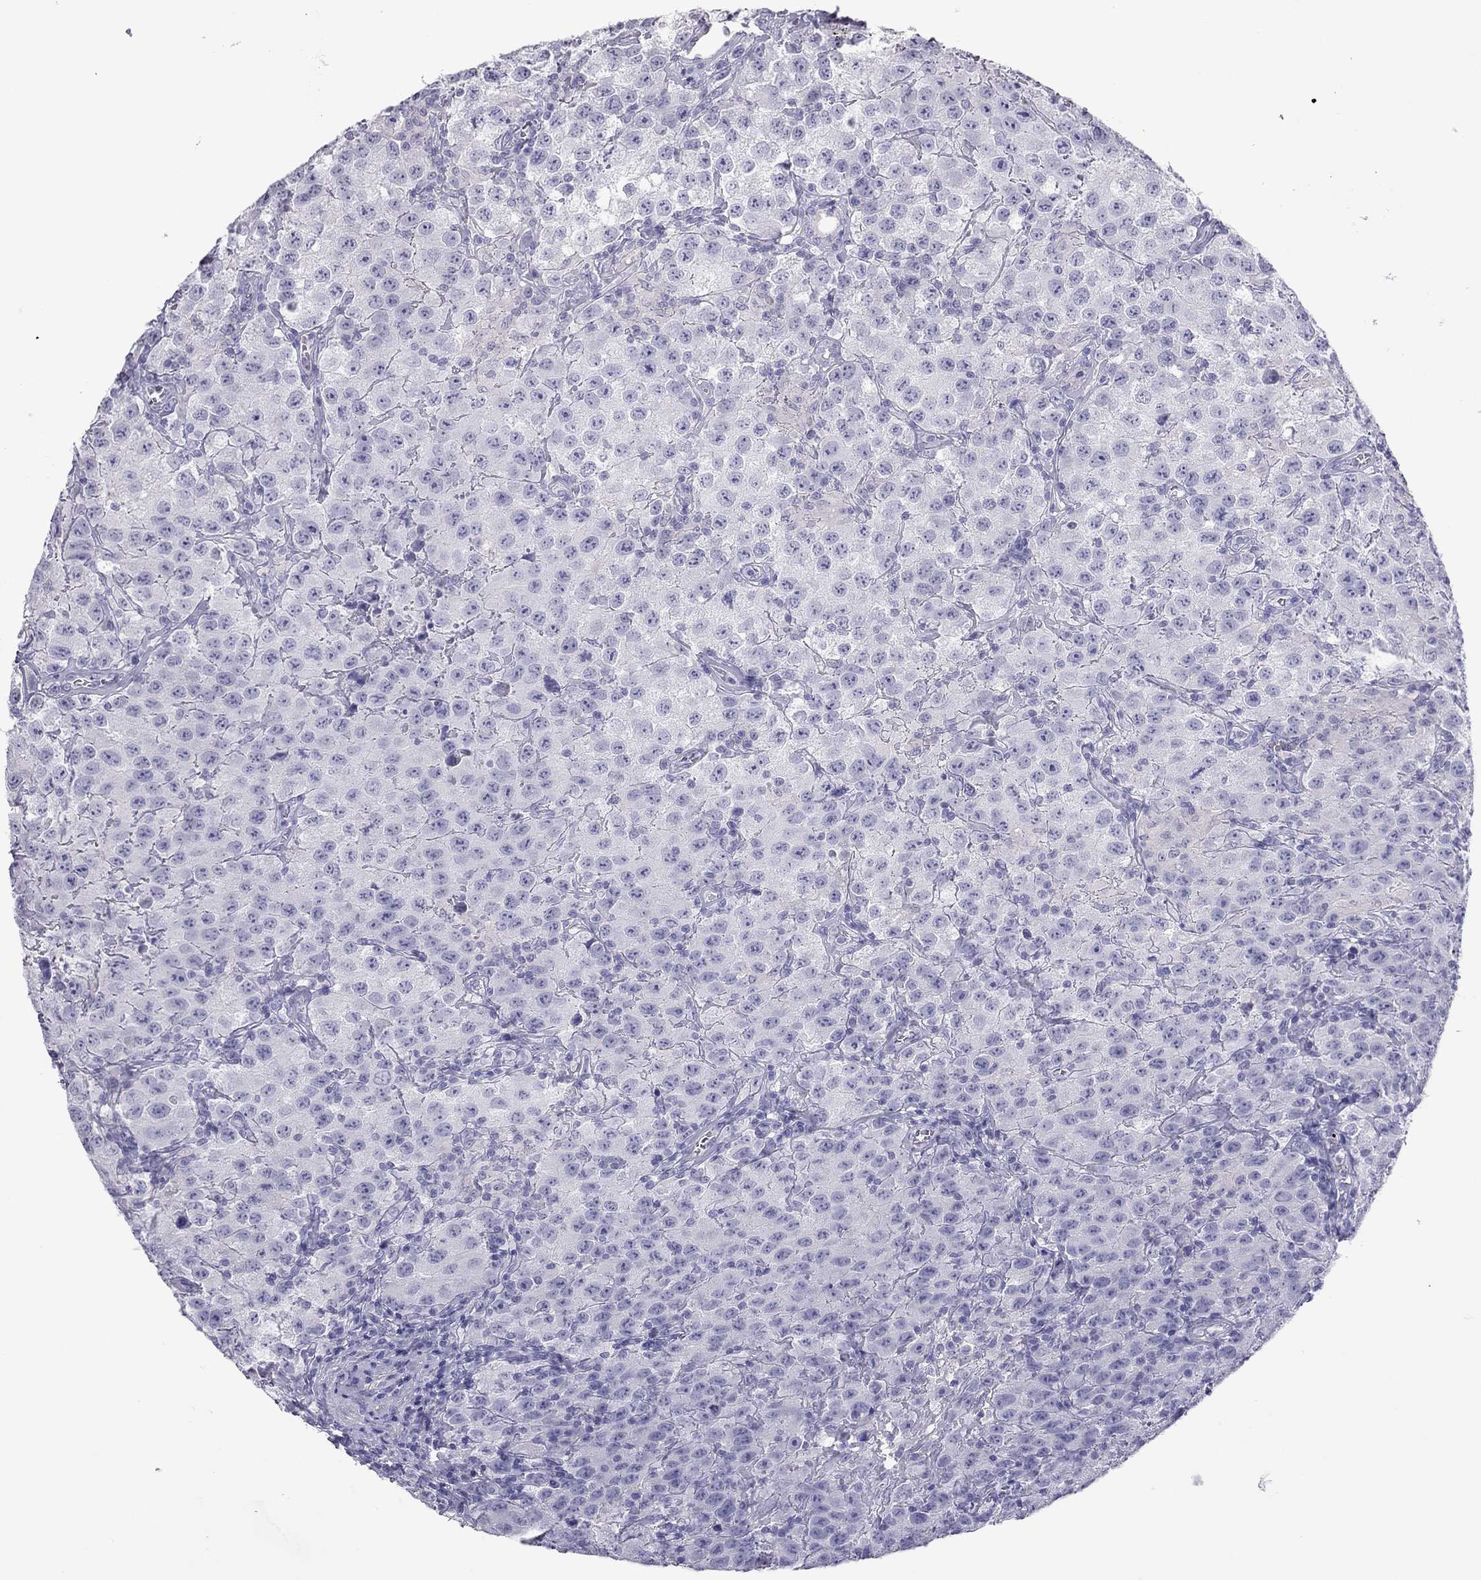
{"staining": {"intensity": "negative", "quantity": "none", "location": "none"}, "tissue": "testis cancer", "cell_type": "Tumor cells", "image_type": "cancer", "snomed": [{"axis": "morphology", "description": "Seminoma, NOS"}, {"axis": "topography", "description": "Testis"}], "caption": "A high-resolution image shows immunohistochemistry staining of testis cancer, which displays no significant positivity in tumor cells.", "gene": "KLRG1", "patient": {"sex": "male", "age": 52}}